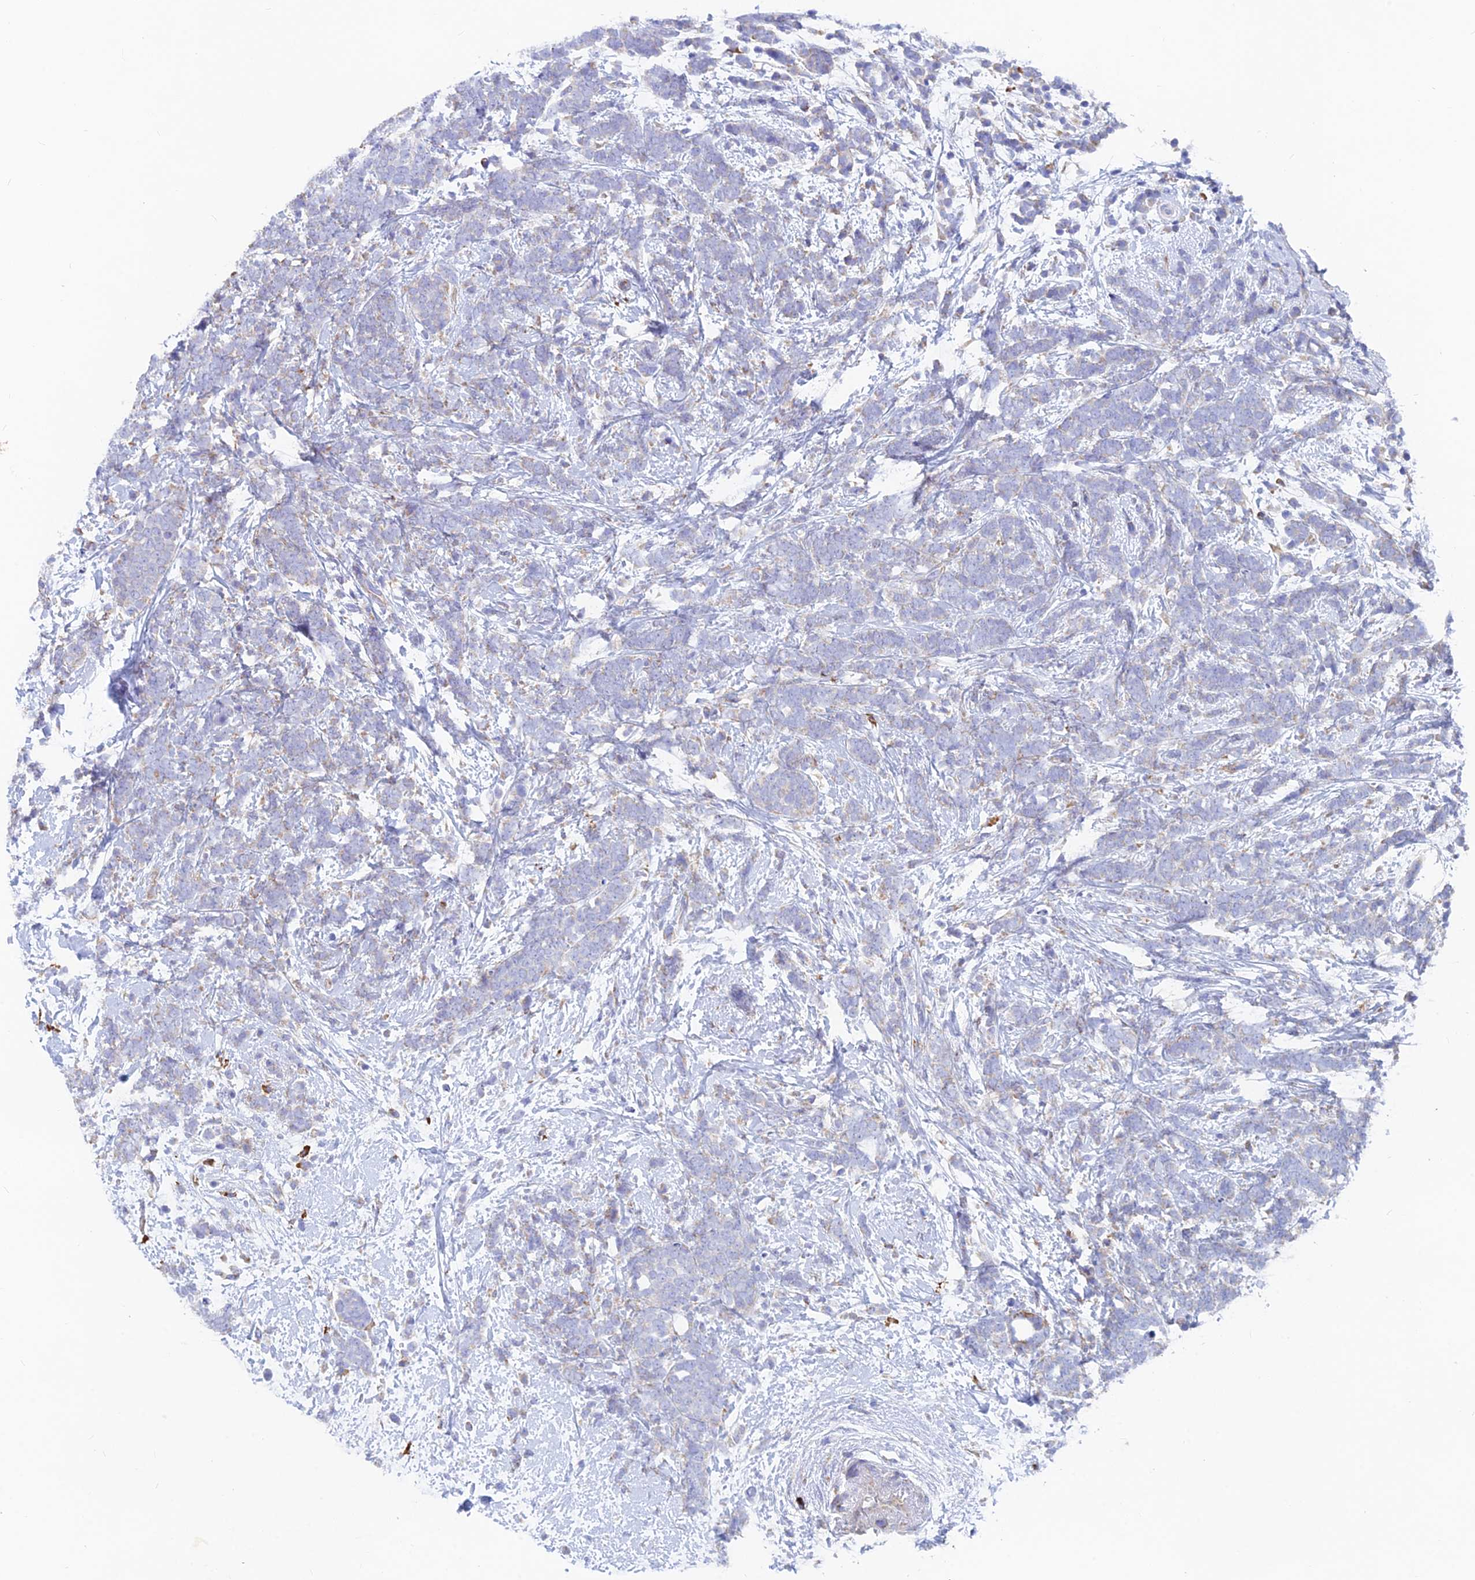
{"staining": {"intensity": "negative", "quantity": "none", "location": "none"}, "tissue": "breast cancer", "cell_type": "Tumor cells", "image_type": "cancer", "snomed": [{"axis": "morphology", "description": "Lobular carcinoma"}, {"axis": "topography", "description": "Breast"}], "caption": "This is a histopathology image of immunohistochemistry (IHC) staining of breast cancer, which shows no expression in tumor cells.", "gene": "WDR35", "patient": {"sex": "female", "age": 58}}